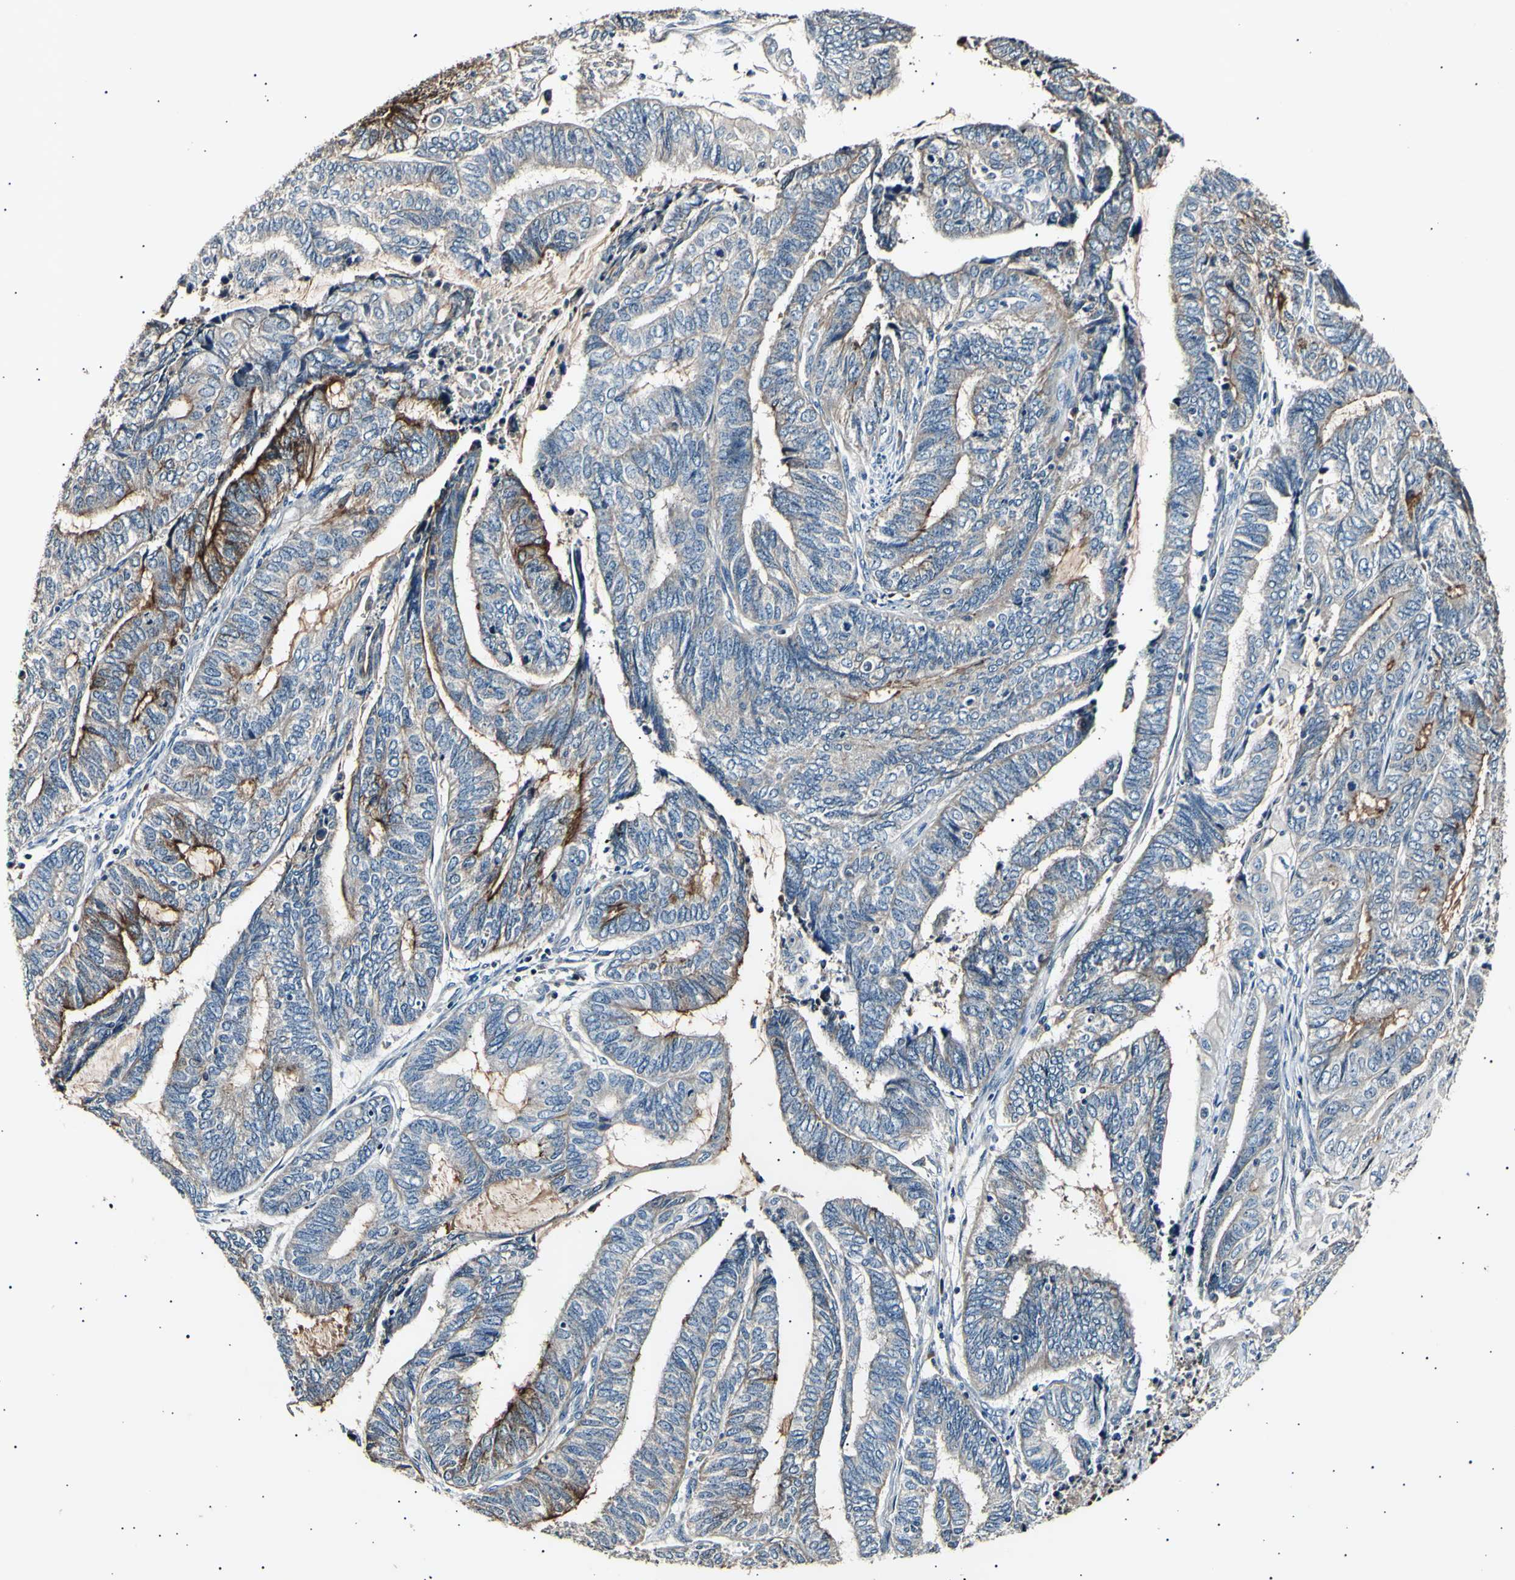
{"staining": {"intensity": "moderate", "quantity": ">75%", "location": "cytoplasmic/membranous"}, "tissue": "endometrial cancer", "cell_type": "Tumor cells", "image_type": "cancer", "snomed": [{"axis": "morphology", "description": "Adenocarcinoma, NOS"}, {"axis": "topography", "description": "Uterus"}, {"axis": "topography", "description": "Endometrium"}], "caption": "Endometrial cancer (adenocarcinoma) tissue exhibits moderate cytoplasmic/membranous staining in approximately >75% of tumor cells, visualized by immunohistochemistry.", "gene": "ITGA6", "patient": {"sex": "female", "age": 70}}